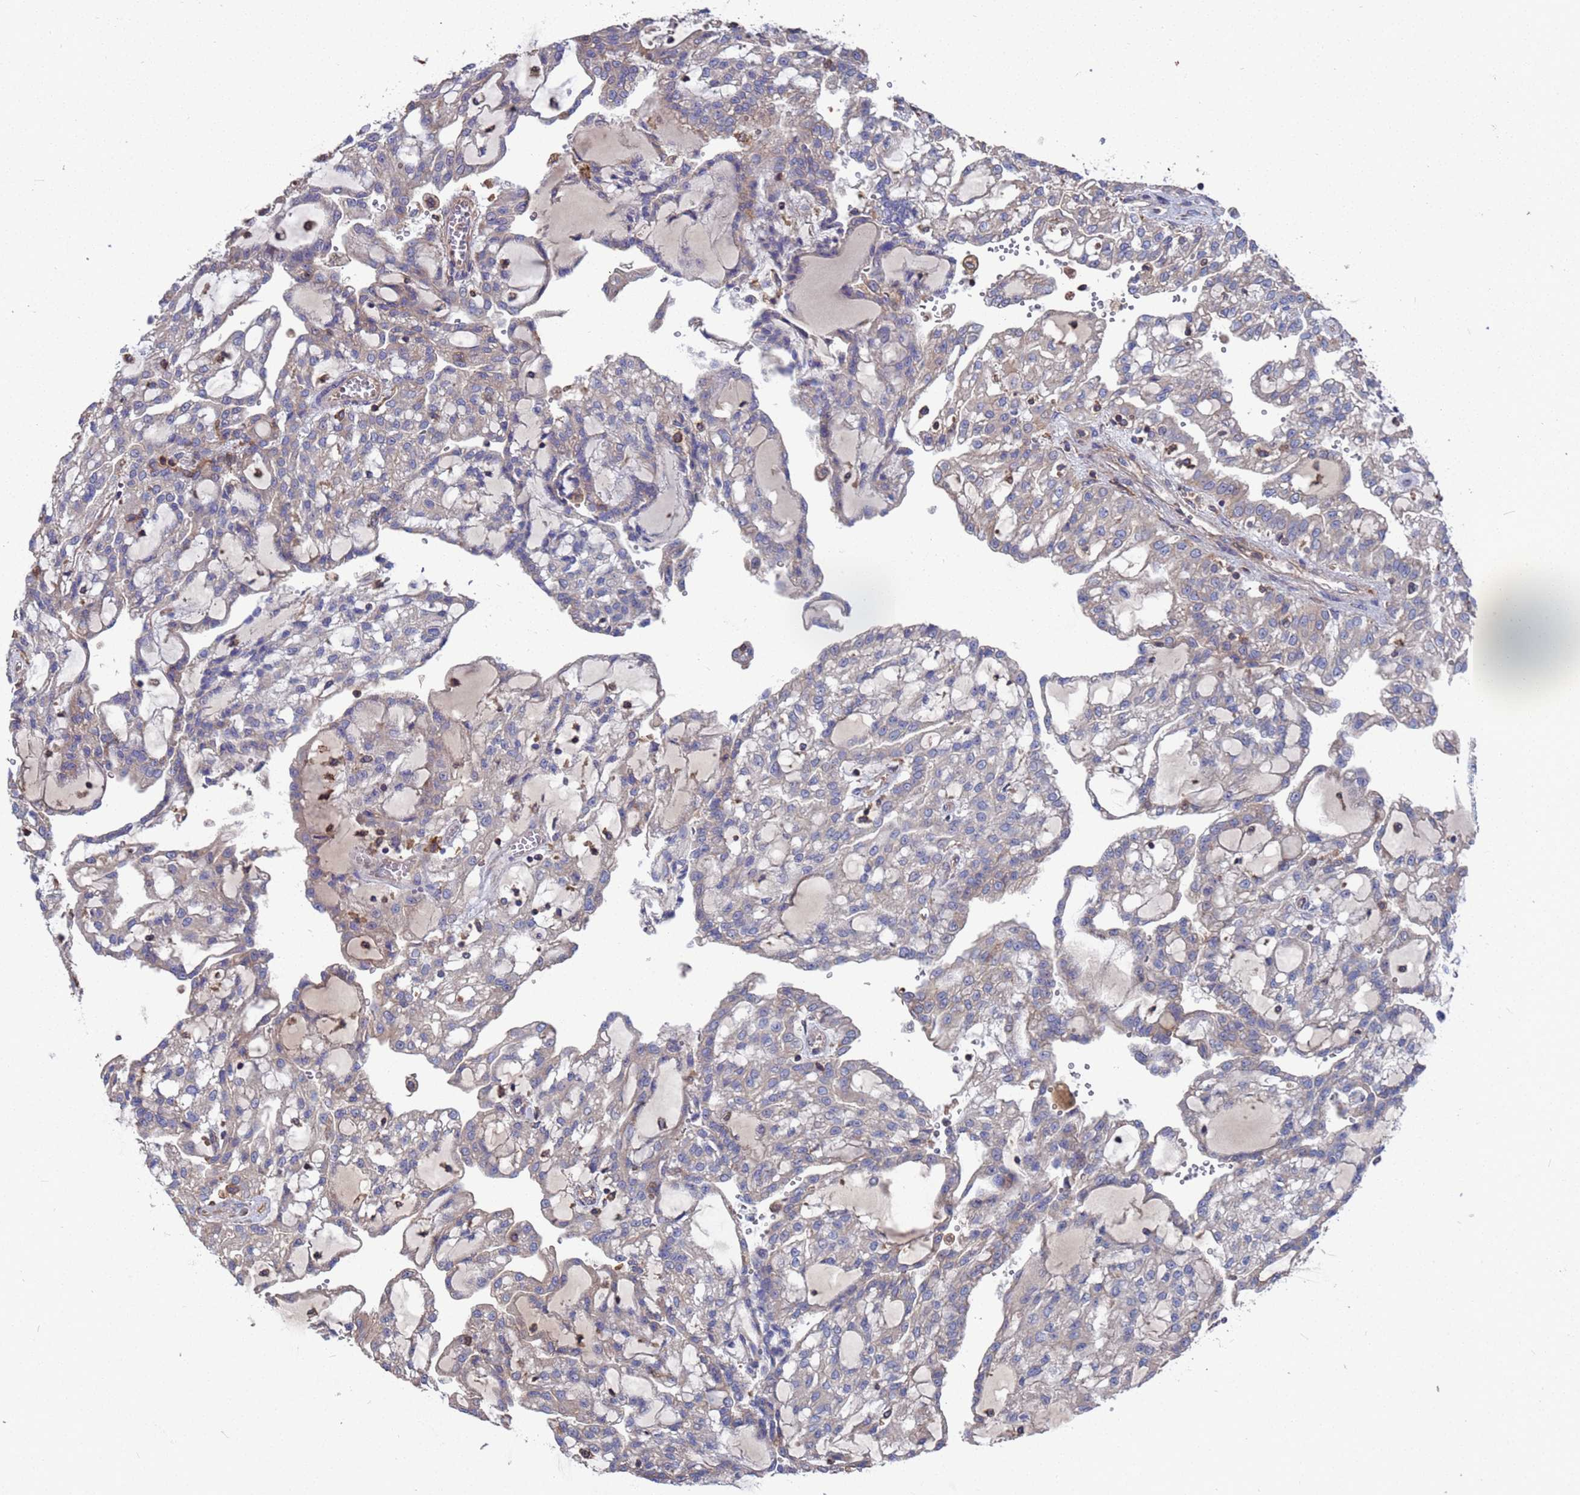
{"staining": {"intensity": "negative", "quantity": "none", "location": "none"}, "tissue": "renal cancer", "cell_type": "Tumor cells", "image_type": "cancer", "snomed": [{"axis": "morphology", "description": "Adenocarcinoma, NOS"}, {"axis": "topography", "description": "Kidney"}], "caption": "Immunohistochemistry image of human renal cancer stained for a protein (brown), which reveals no expression in tumor cells.", "gene": "PYCR1", "patient": {"sex": "male", "age": 63}}